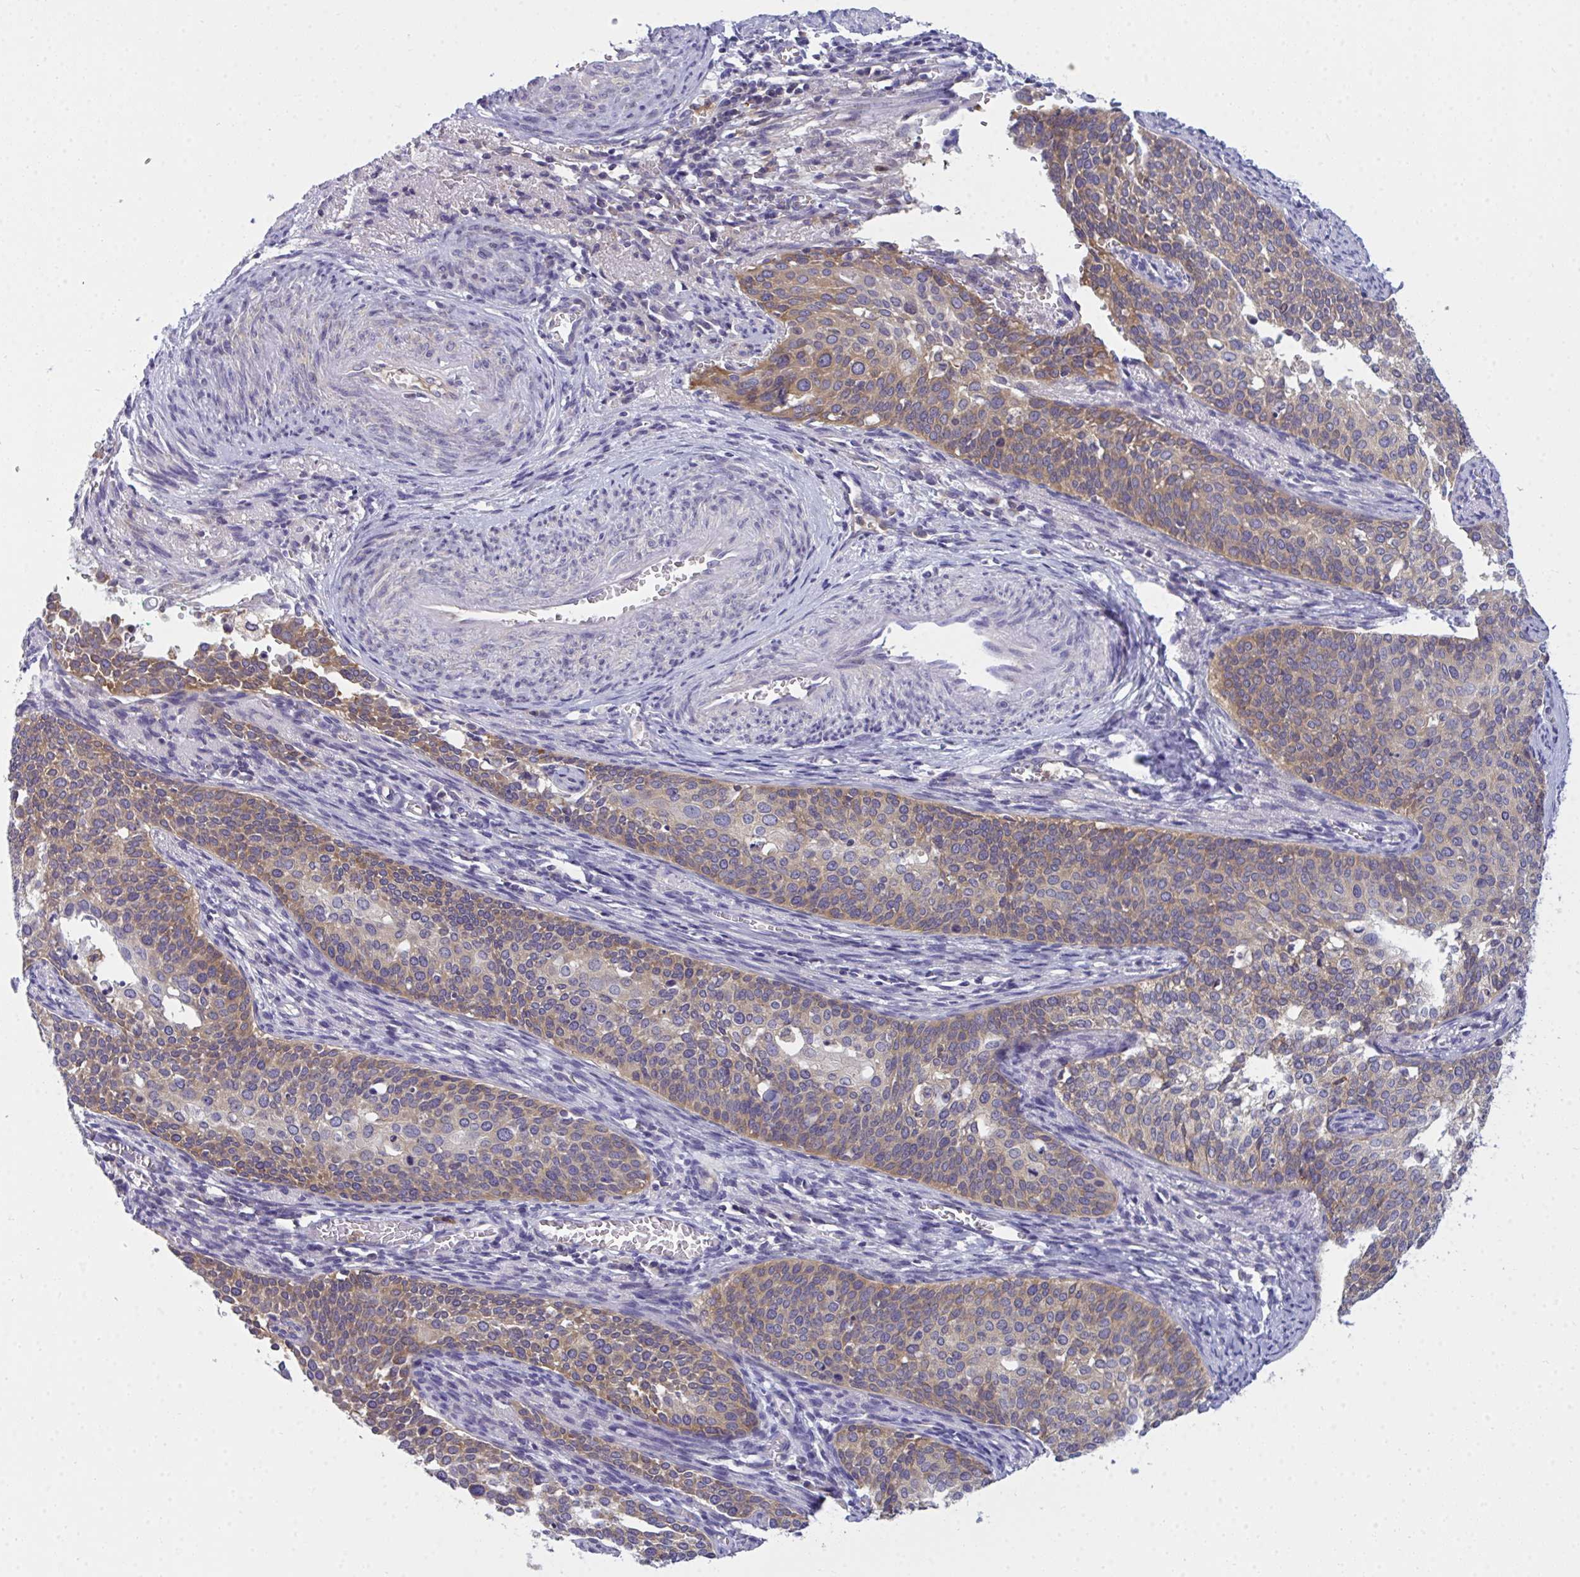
{"staining": {"intensity": "moderate", "quantity": "25%-75%", "location": "cytoplasmic/membranous"}, "tissue": "cervical cancer", "cell_type": "Tumor cells", "image_type": "cancer", "snomed": [{"axis": "morphology", "description": "Squamous cell carcinoma, NOS"}, {"axis": "topography", "description": "Cervix"}], "caption": "Approximately 25%-75% of tumor cells in human squamous cell carcinoma (cervical) reveal moderate cytoplasmic/membranous protein staining as visualized by brown immunohistochemical staining.", "gene": "SLC30A6", "patient": {"sex": "female", "age": 44}}